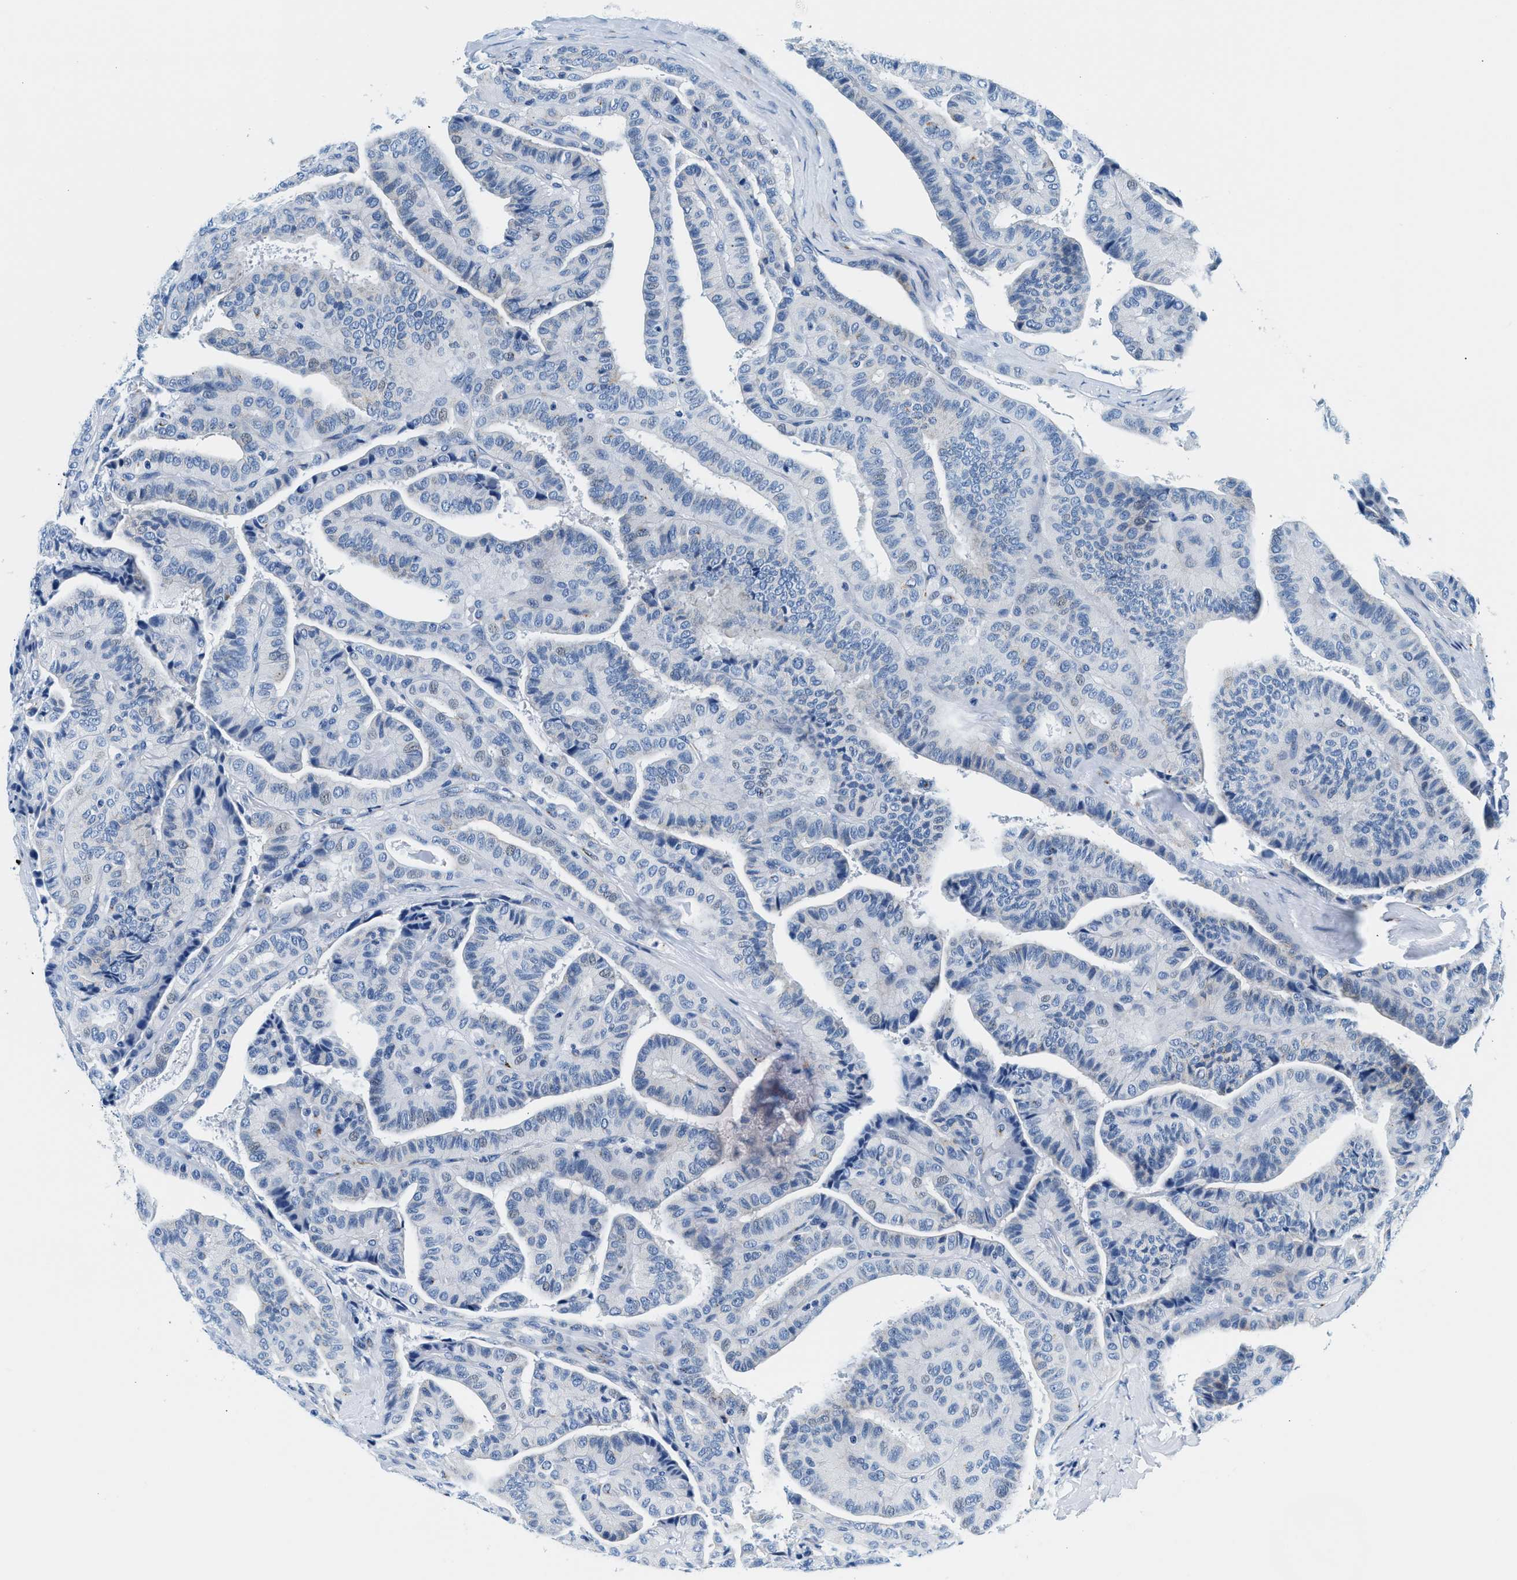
{"staining": {"intensity": "negative", "quantity": "none", "location": "none"}, "tissue": "thyroid cancer", "cell_type": "Tumor cells", "image_type": "cancer", "snomed": [{"axis": "morphology", "description": "Papillary adenocarcinoma, NOS"}, {"axis": "topography", "description": "Thyroid gland"}], "caption": "DAB immunohistochemical staining of thyroid papillary adenocarcinoma exhibits no significant staining in tumor cells.", "gene": "VPS53", "patient": {"sex": "male", "age": 77}}